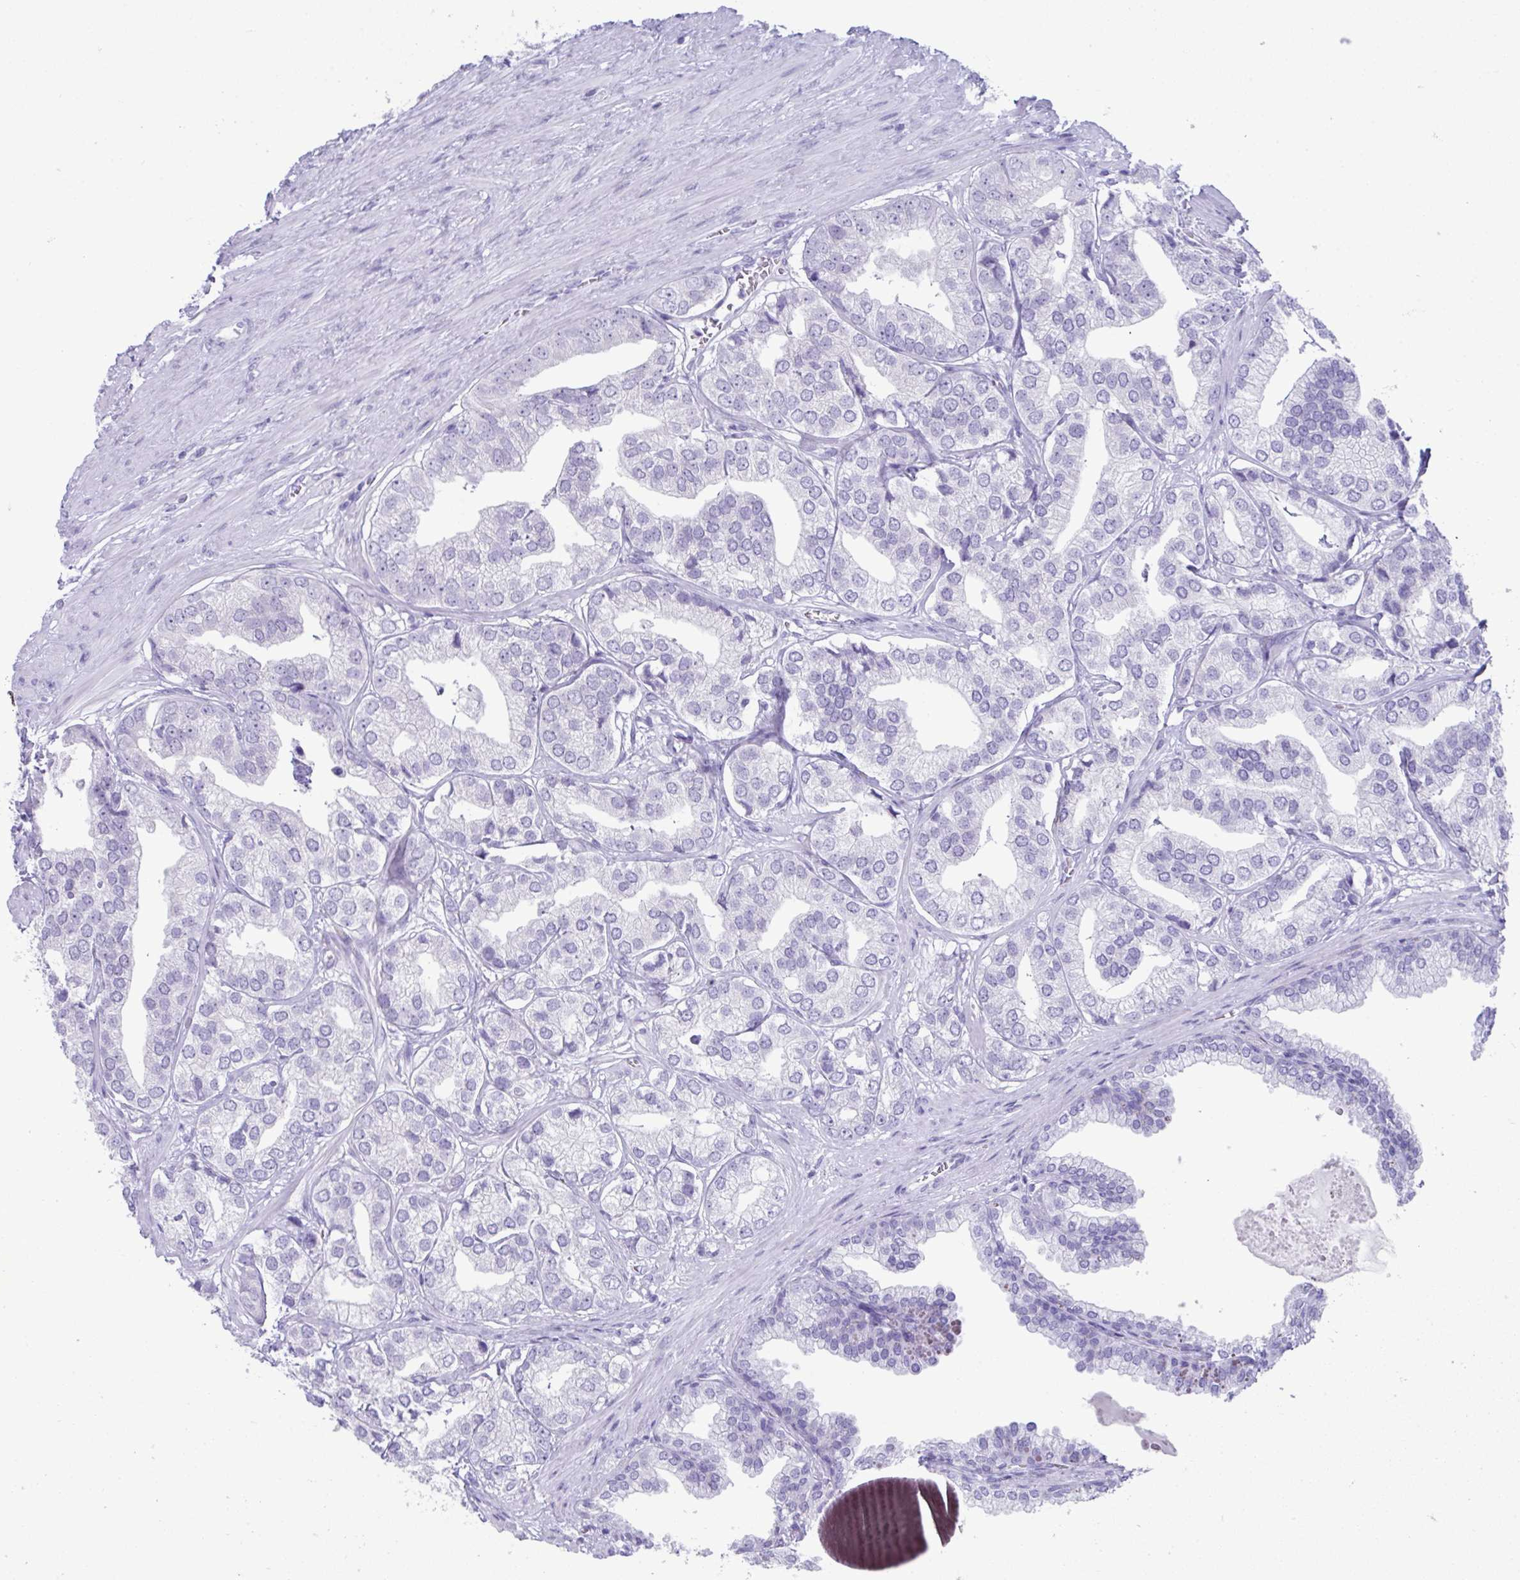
{"staining": {"intensity": "negative", "quantity": "none", "location": "none"}, "tissue": "prostate cancer", "cell_type": "Tumor cells", "image_type": "cancer", "snomed": [{"axis": "morphology", "description": "Adenocarcinoma, High grade"}, {"axis": "topography", "description": "Prostate"}], "caption": "Immunohistochemistry histopathology image of human prostate adenocarcinoma (high-grade) stained for a protein (brown), which exhibits no positivity in tumor cells.", "gene": "PSCA", "patient": {"sex": "male", "age": 58}}